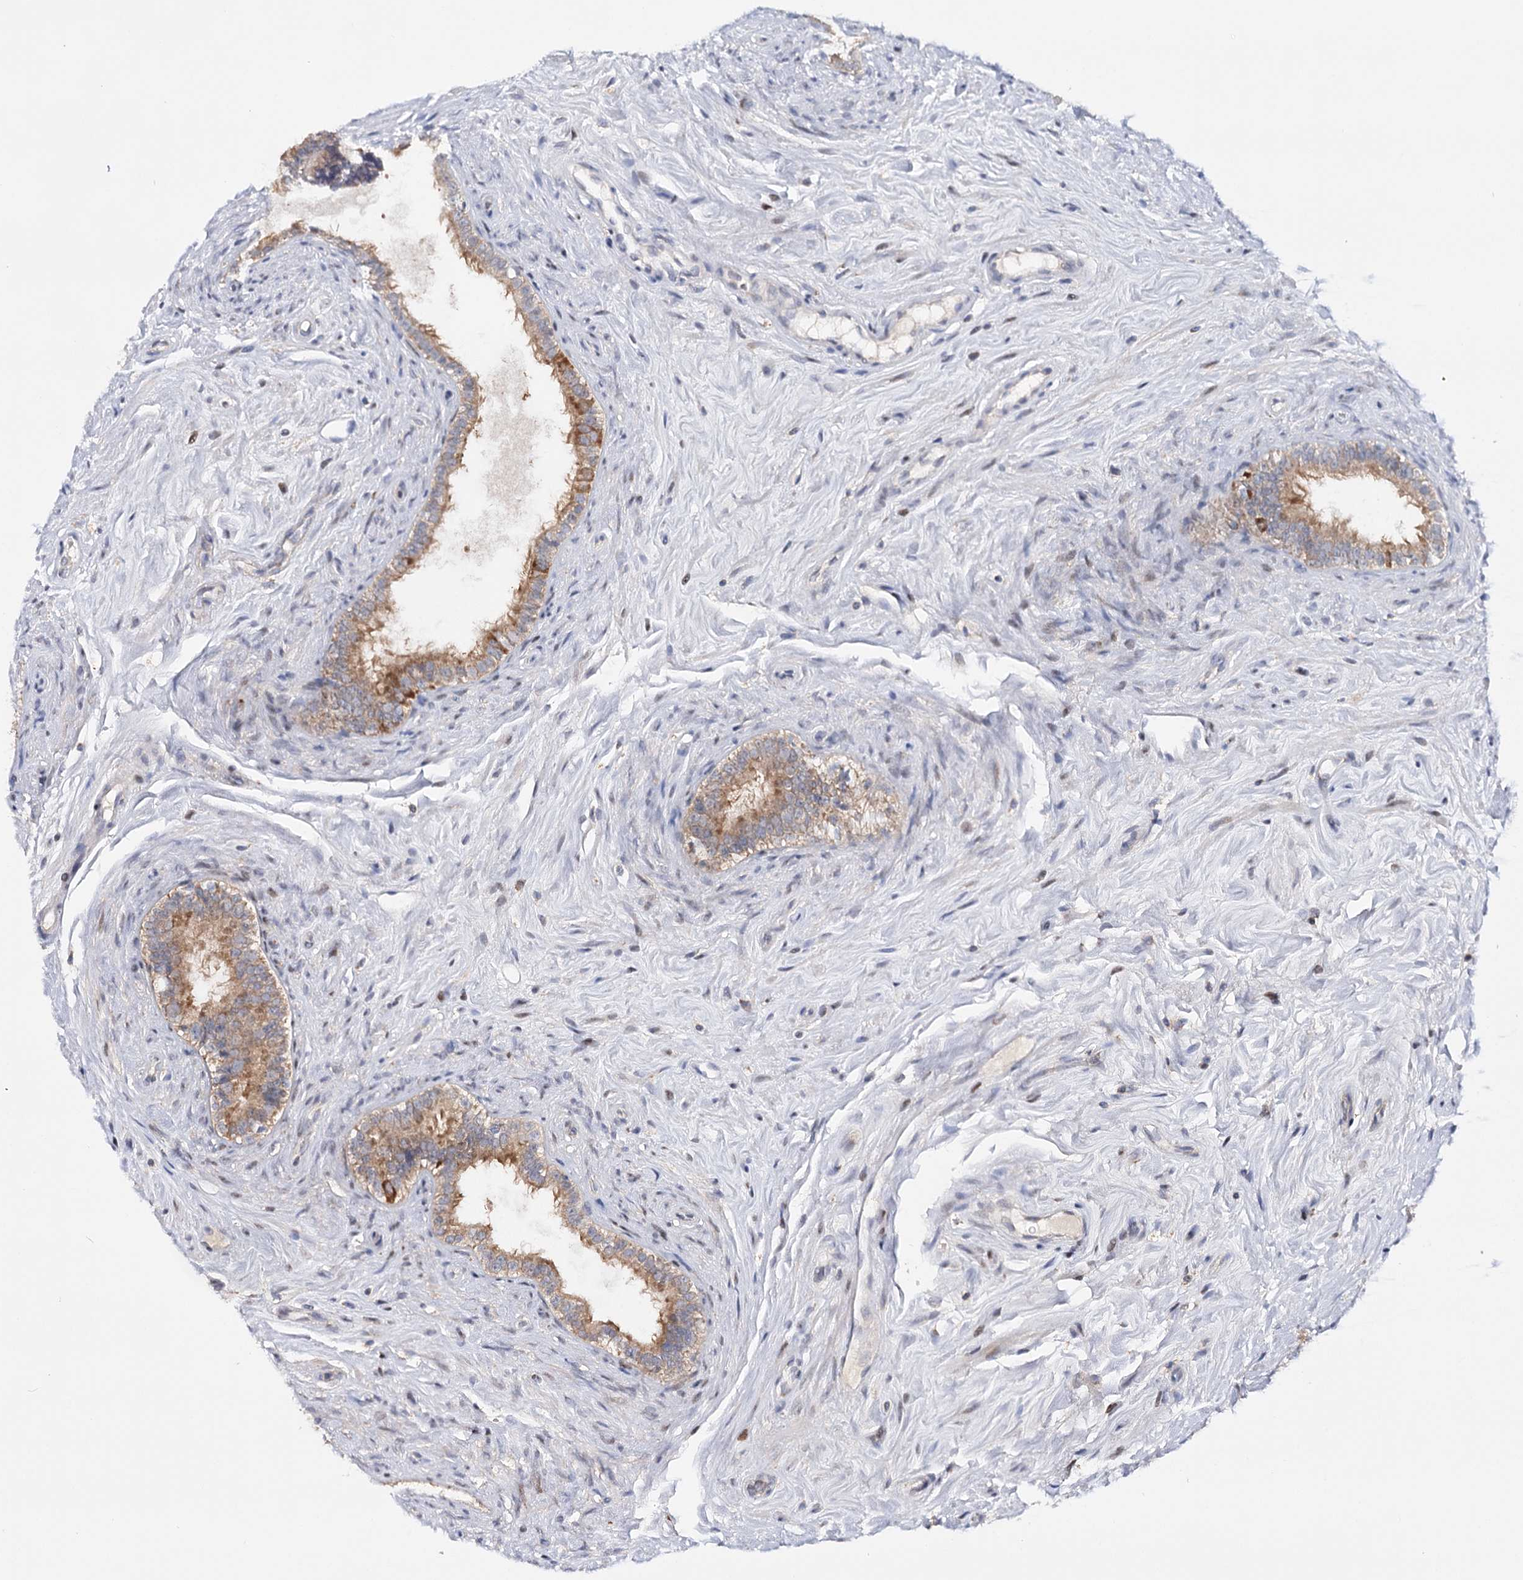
{"staining": {"intensity": "moderate", "quantity": "<25%", "location": "cytoplasmic/membranous,nuclear"}, "tissue": "epididymis", "cell_type": "Glandular cells", "image_type": "normal", "snomed": [{"axis": "morphology", "description": "Normal tissue, NOS"}, {"axis": "topography", "description": "Epididymis"}], "caption": "The immunohistochemical stain shows moderate cytoplasmic/membranous,nuclear staining in glandular cells of benign epididymis. (DAB (3,3'-diaminobenzidine) IHC, brown staining for protein, blue staining for nuclei).", "gene": "CFAP46", "patient": {"sex": "male", "age": 84}}